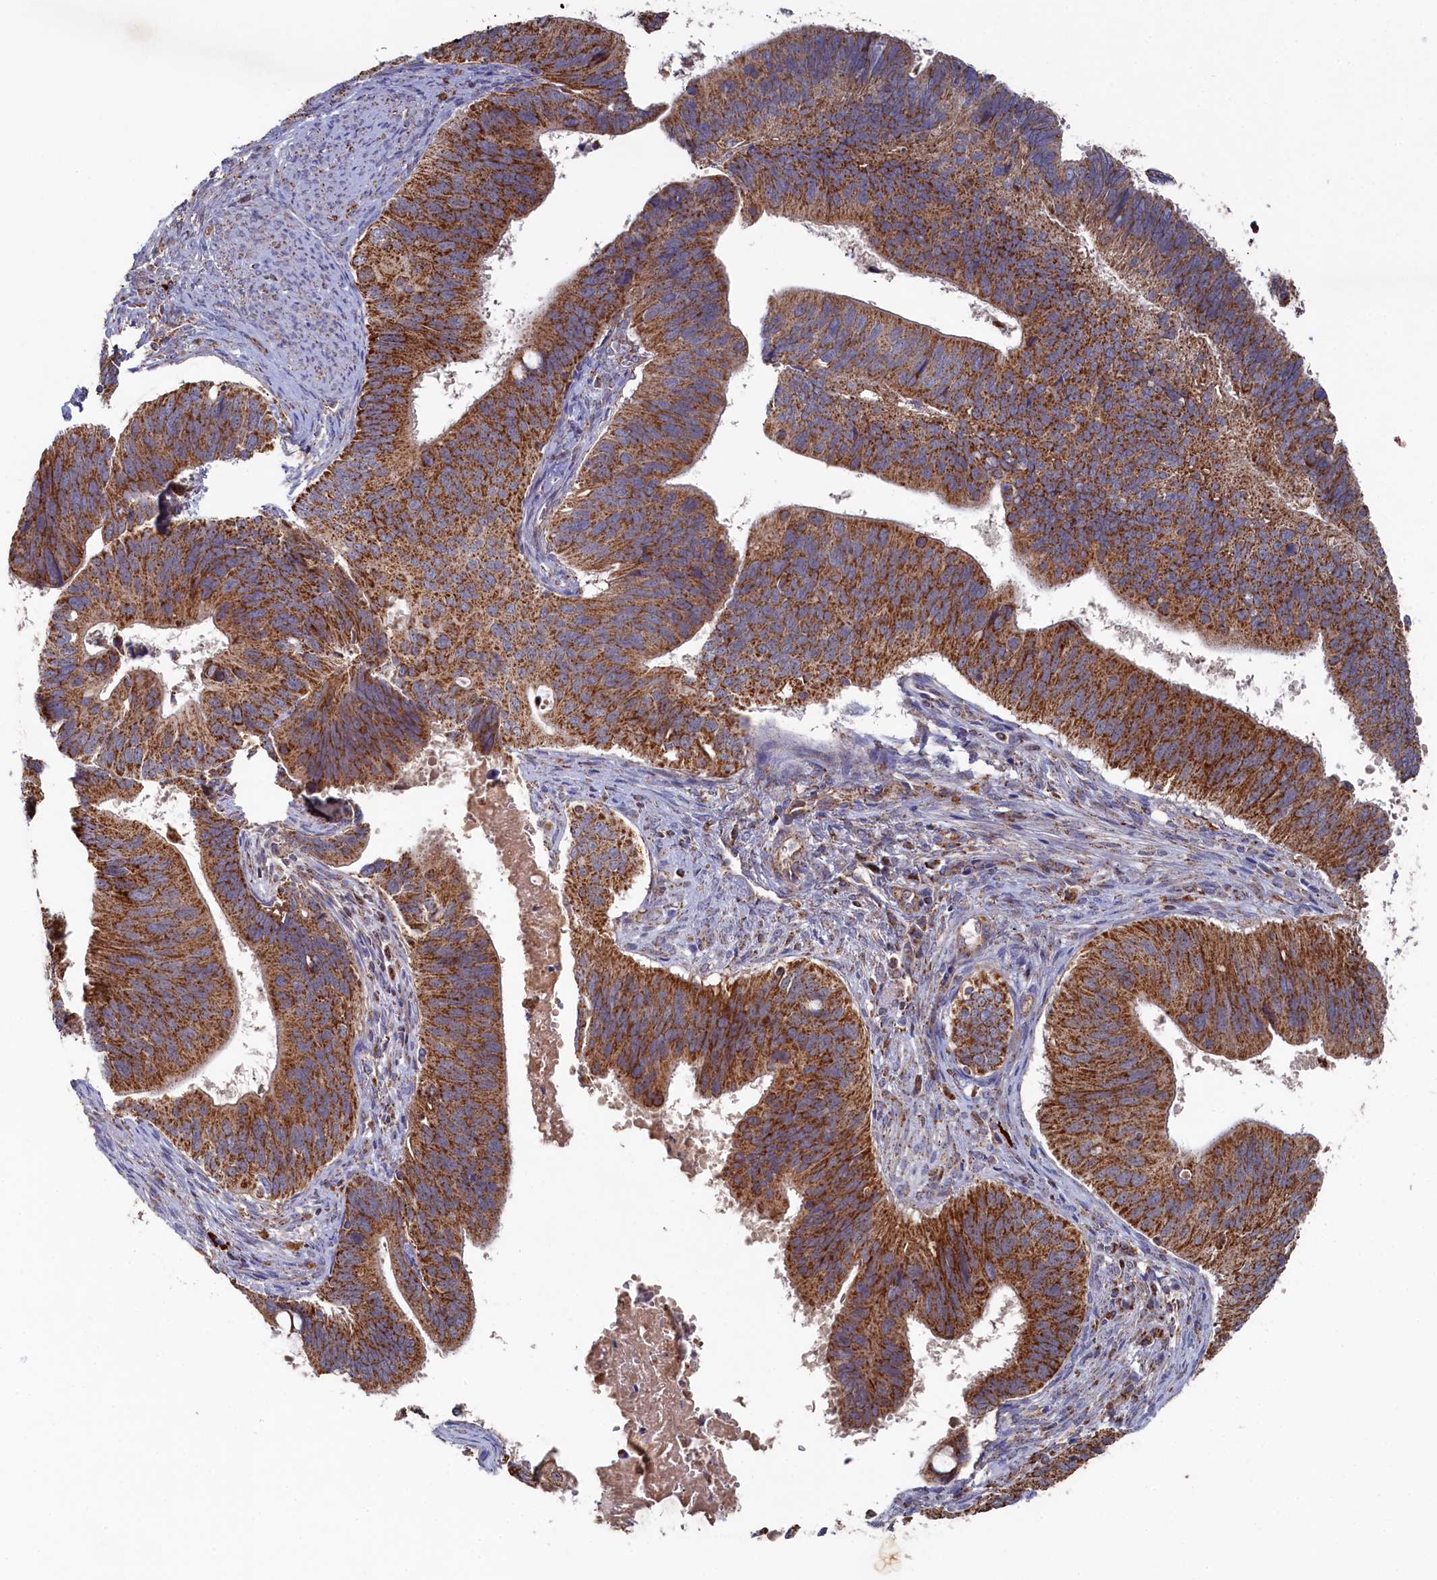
{"staining": {"intensity": "strong", "quantity": ">75%", "location": "cytoplasmic/membranous"}, "tissue": "cervical cancer", "cell_type": "Tumor cells", "image_type": "cancer", "snomed": [{"axis": "morphology", "description": "Adenocarcinoma, NOS"}, {"axis": "topography", "description": "Cervix"}], "caption": "Adenocarcinoma (cervical) was stained to show a protein in brown. There is high levels of strong cytoplasmic/membranous positivity in about >75% of tumor cells. (DAB (3,3'-diaminobenzidine) IHC, brown staining for protein, blue staining for nuclei).", "gene": "HAUS2", "patient": {"sex": "female", "age": 42}}